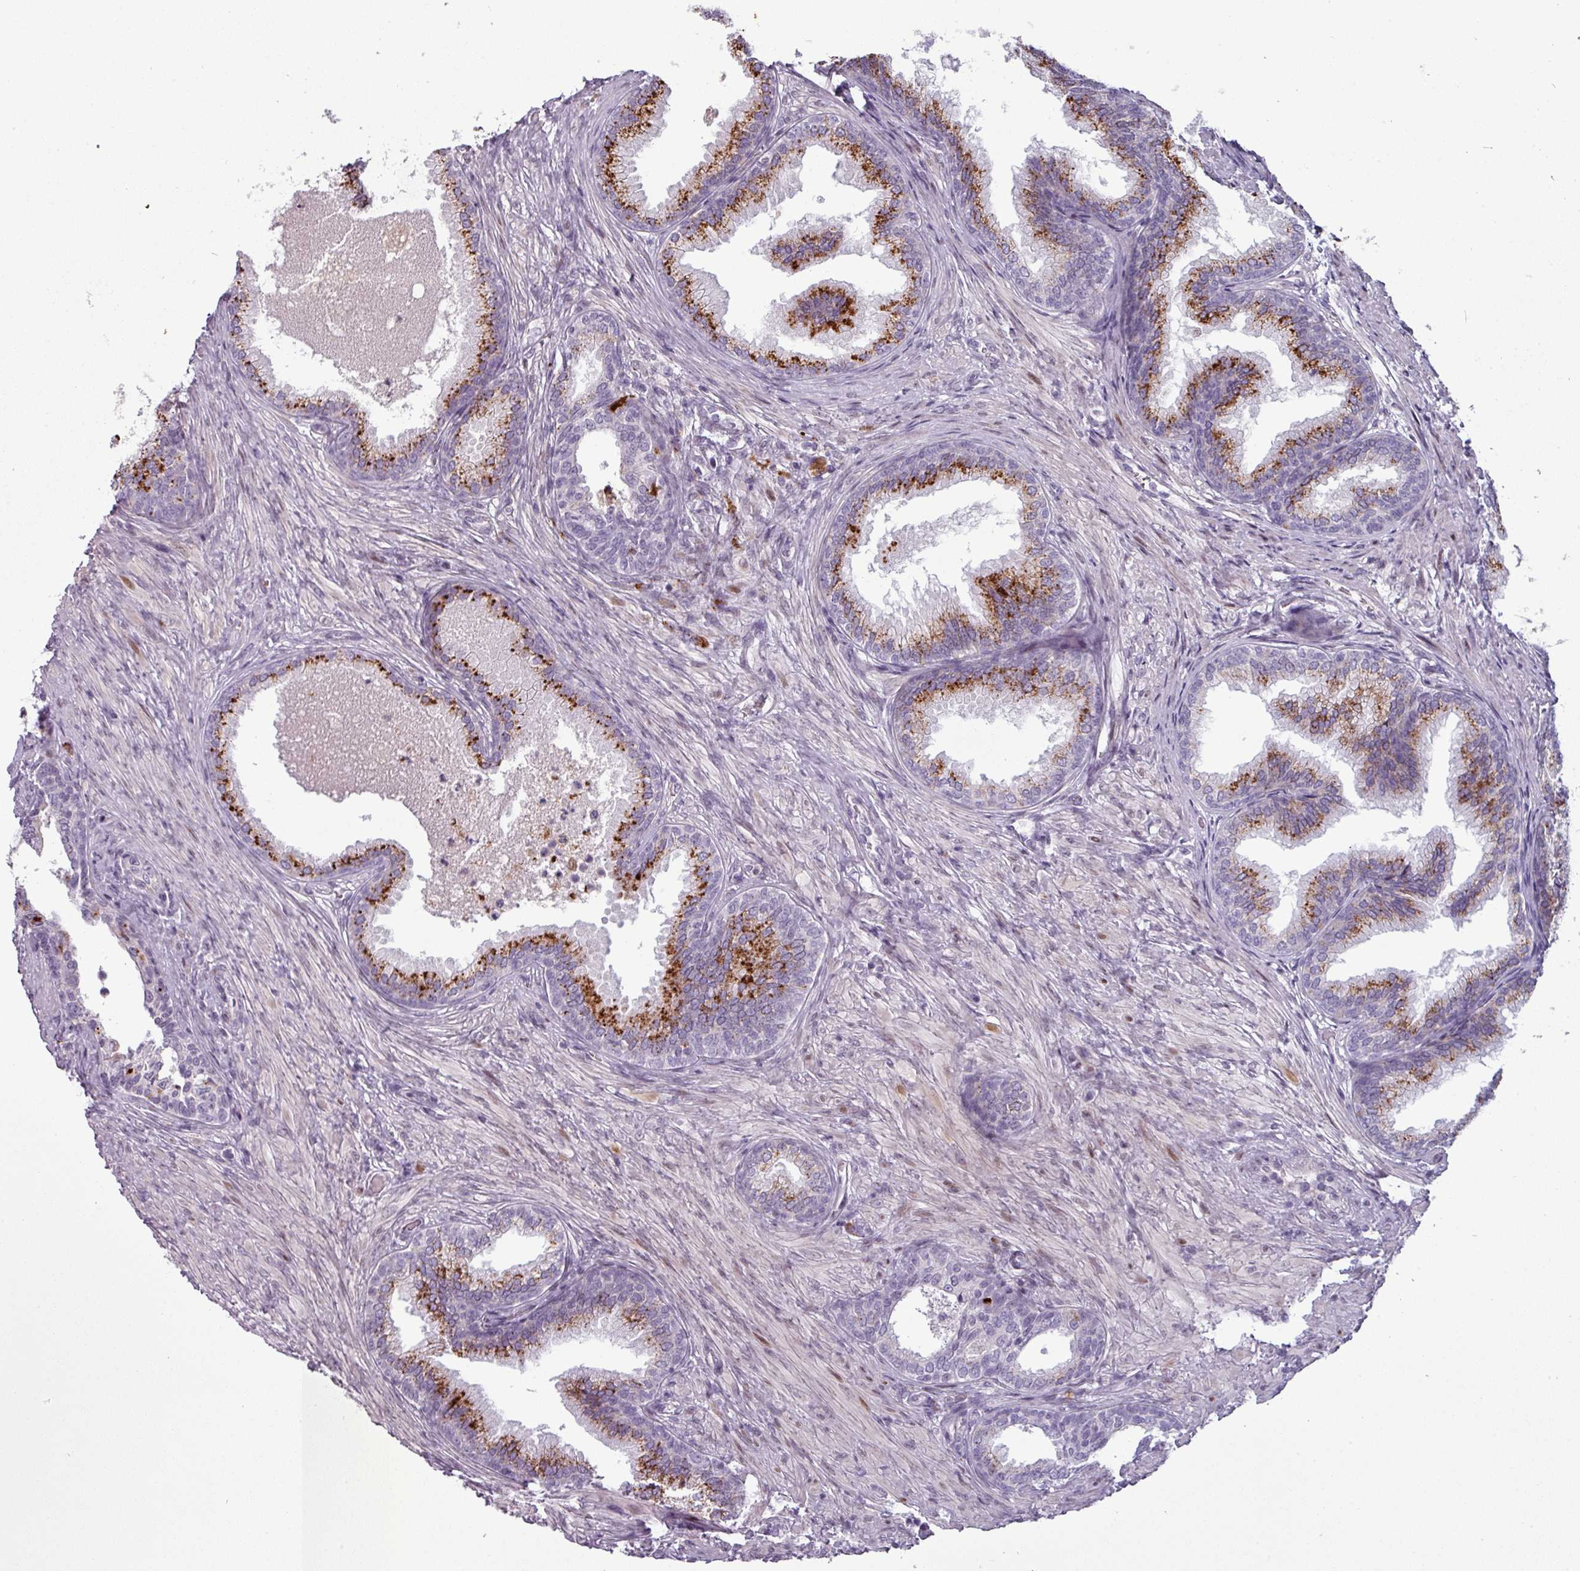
{"staining": {"intensity": "strong", "quantity": "25%-75%", "location": "cytoplasmic/membranous"}, "tissue": "prostate", "cell_type": "Glandular cells", "image_type": "normal", "snomed": [{"axis": "morphology", "description": "Normal tissue, NOS"}, {"axis": "topography", "description": "Prostate"}], "caption": "Immunohistochemical staining of benign prostate reveals high levels of strong cytoplasmic/membranous expression in approximately 25%-75% of glandular cells. The staining was performed using DAB to visualize the protein expression in brown, while the nuclei were stained in blue with hematoxylin (Magnification: 20x).", "gene": "TMEFF1", "patient": {"sex": "male", "age": 76}}